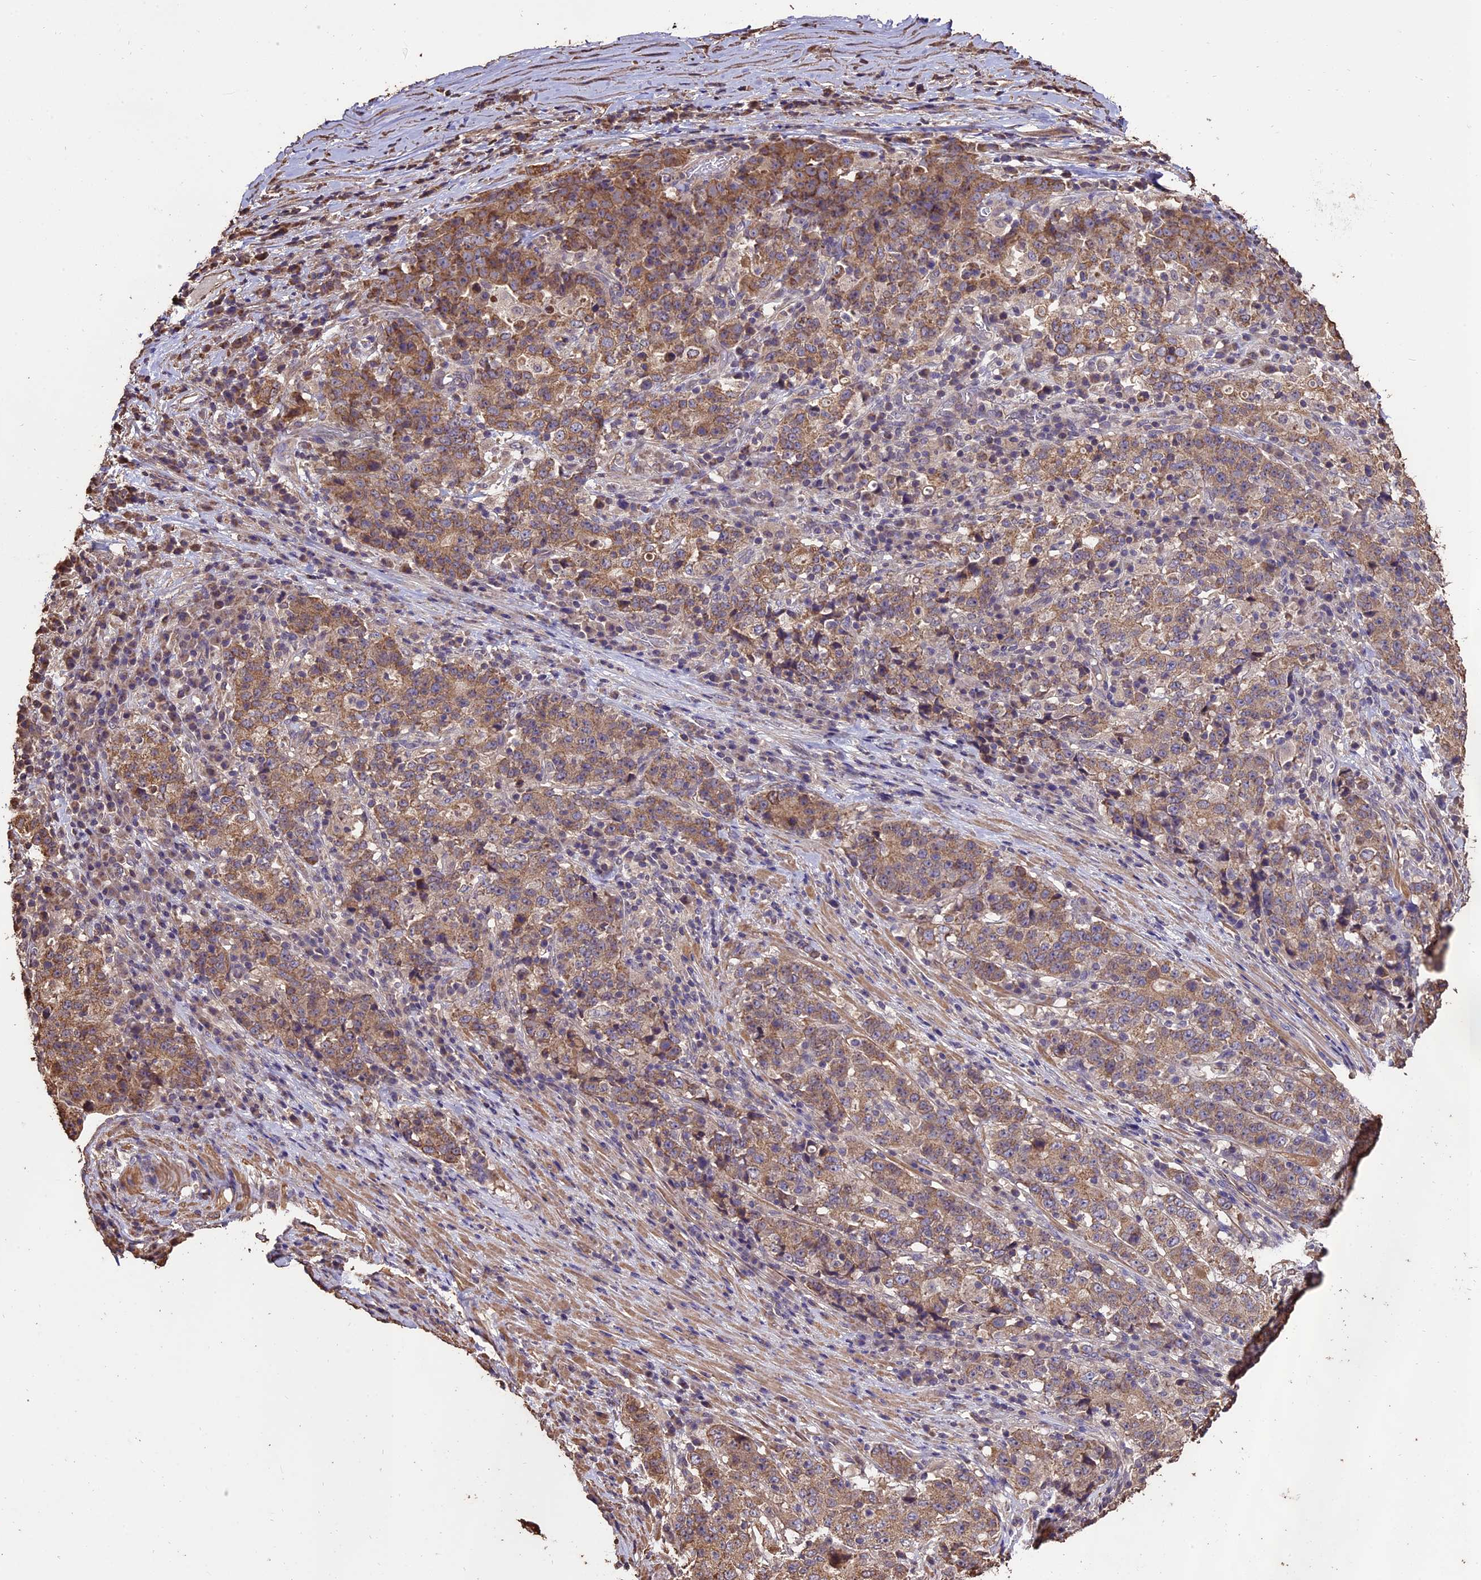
{"staining": {"intensity": "weak", "quantity": ">75%", "location": "cytoplasmic/membranous"}, "tissue": "stomach cancer", "cell_type": "Tumor cells", "image_type": "cancer", "snomed": [{"axis": "morphology", "description": "Adenocarcinoma, NOS"}, {"axis": "topography", "description": "Stomach"}], "caption": "Stomach cancer stained with a protein marker exhibits weak staining in tumor cells.", "gene": "PGPEP1L", "patient": {"sex": "male", "age": 59}}